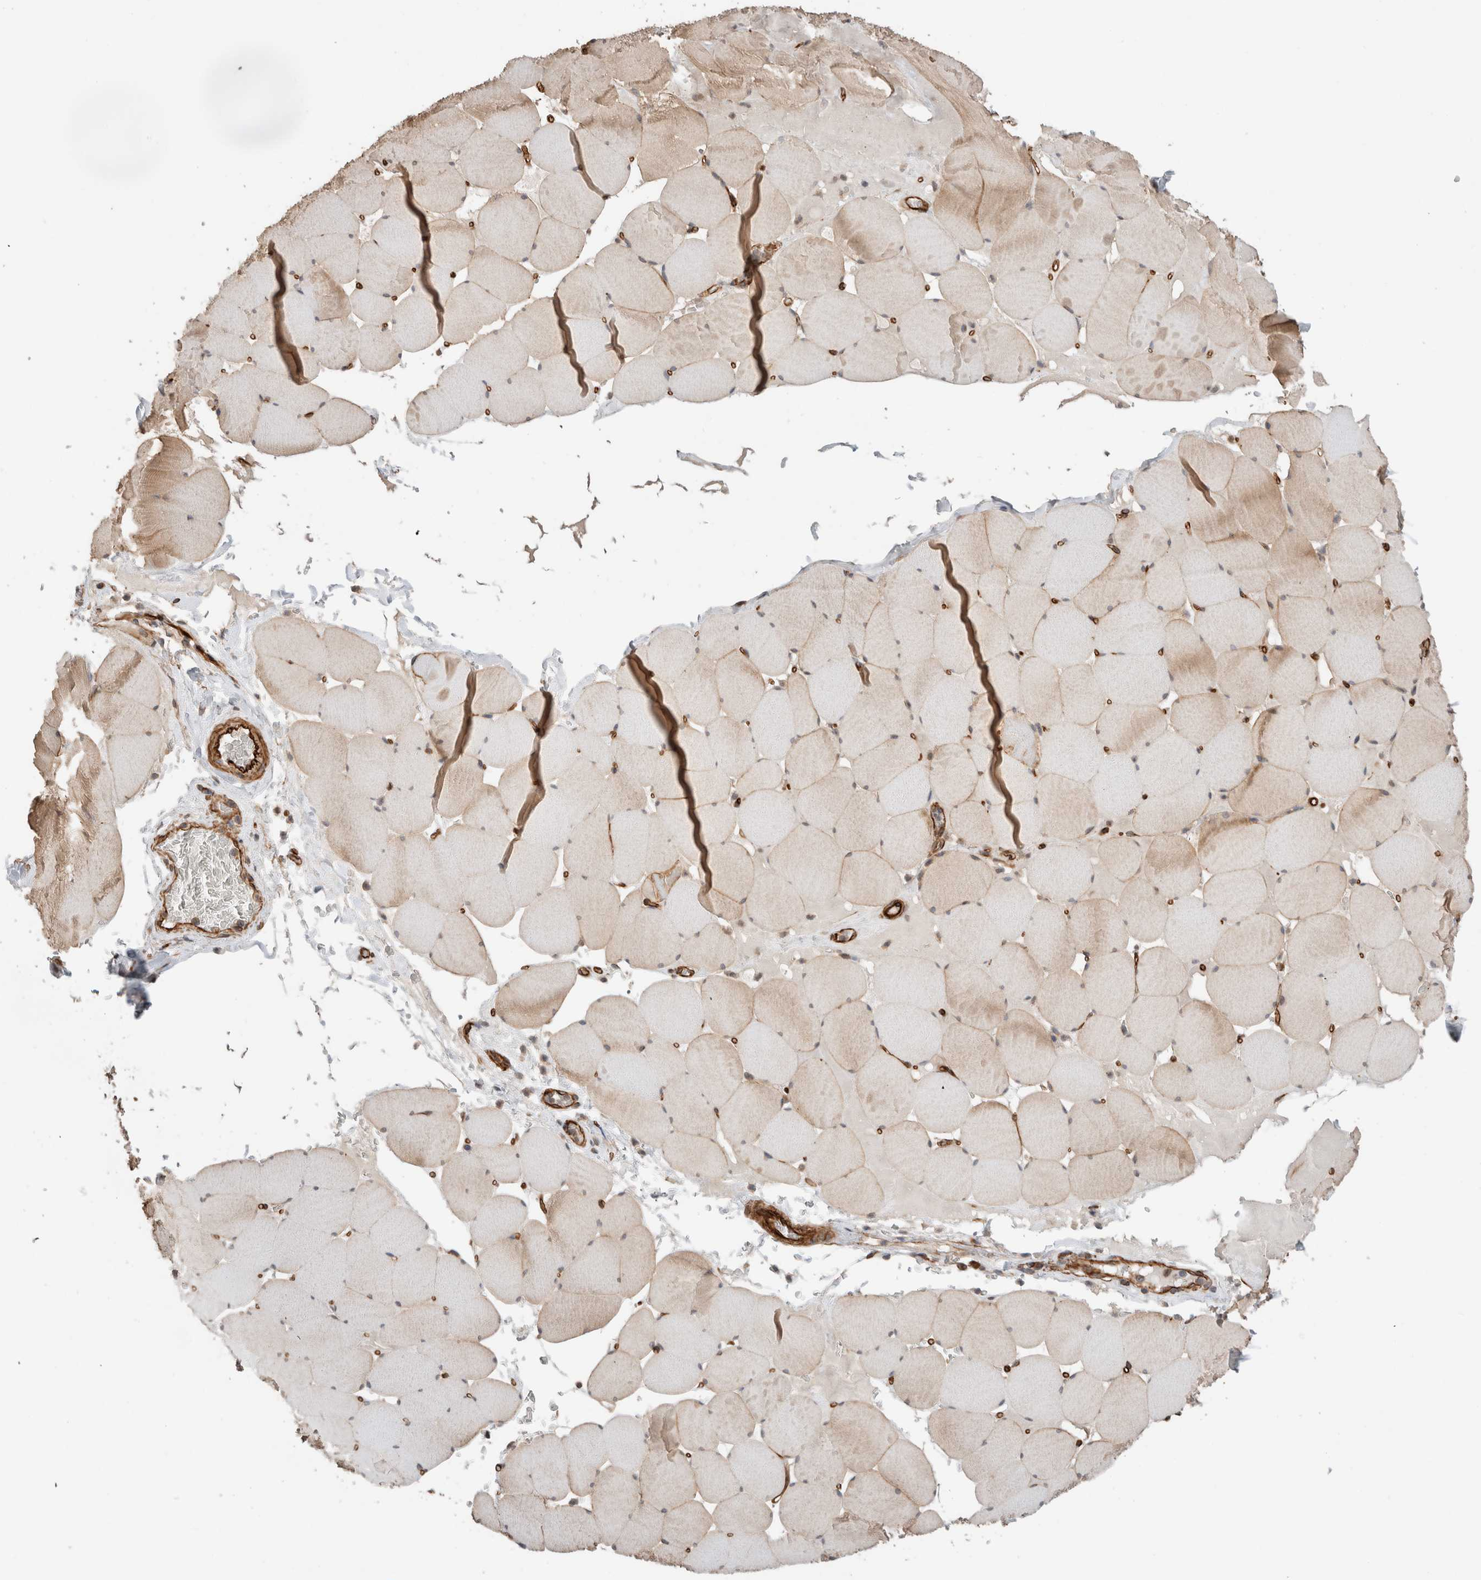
{"staining": {"intensity": "moderate", "quantity": ">75%", "location": "cytoplasmic/membranous"}, "tissue": "skeletal muscle", "cell_type": "Myocytes", "image_type": "normal", "snomed": [{"axis": "morphology", "description": "Normal tissue, NOS"}, {"axis": "topography", "description": "Skeletal muscle"}], "caption": "DAB immunohistochemical staining of unremarkable skeletal muscle reveals moderate cytoplasmic/membranous protein expression in approximately >75% of myocytes. (Brightfield microscopy of DAB IHC at high magnification).", "gene": "RAB32", "patient": {"sex": "male", "age": 62}}